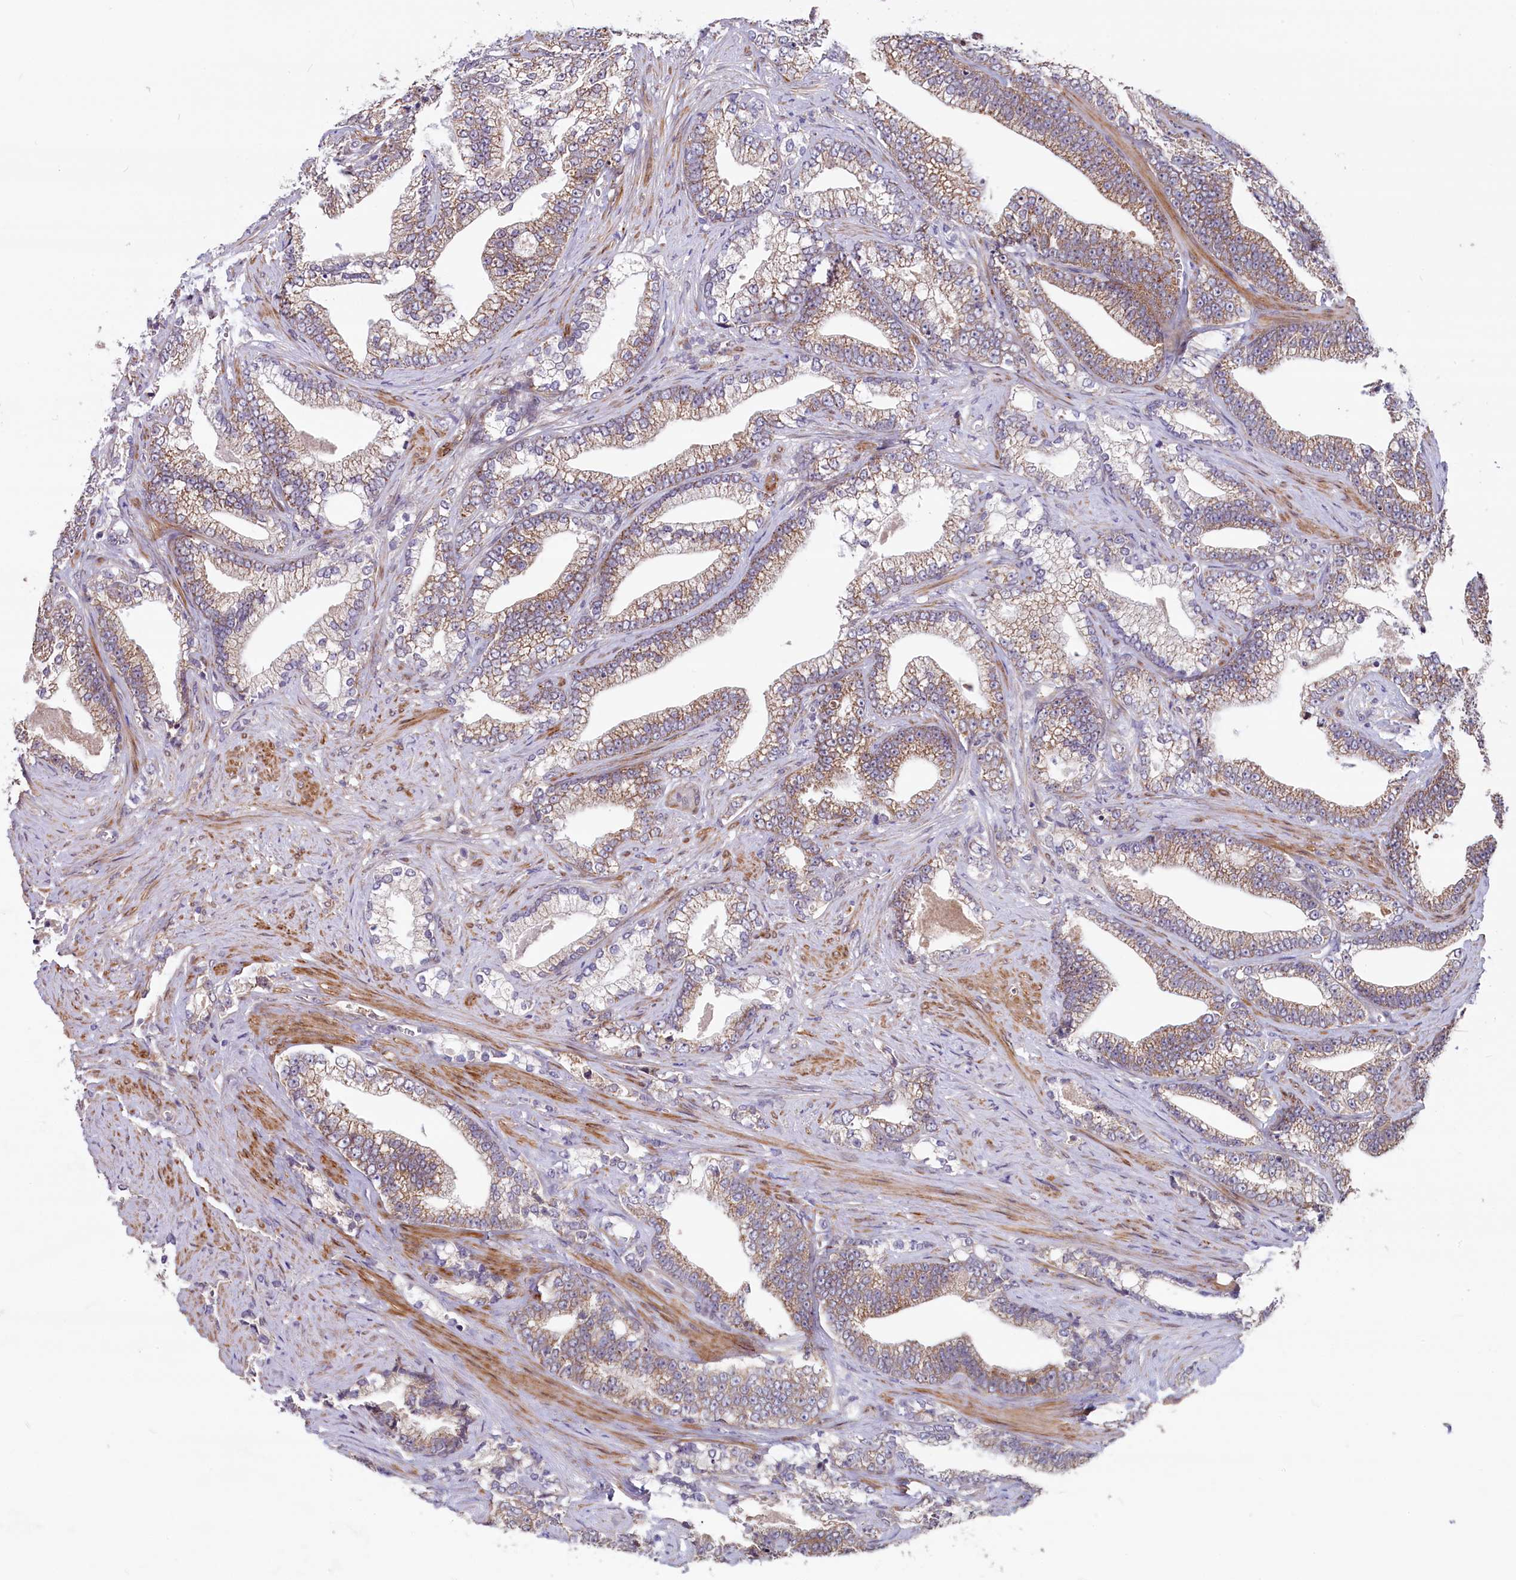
{"staining": {"intensity": "moderate", "quantity": "25%-75%", "location": "cytoplasmic/membranous"}, "tissue": "prostate cancer", "cell_type": "Tumor cells", "image_type": "cancer", "snomed": [{"axis": "morphology", "description": "Adenocarcinoma, High grade"}, {"axis": "topography", "description": "Prostate and seminal vesicle, NOS"}], "caption": "Immunohistochemistry staining of prostate cancer, which exhibits medium levels of moderate cytoplasmic/membranous expression in about 25%-75% of tumor cells indicating moderate cytoplasmic/membranous protein expression. The staining was performed using DAB (3,3'-diaminobenzidine) (brown) for protein detection and nuclei were counterstained in hematoxylin (blue).", "gene": "SLC39A6", "patient": {"sex": "male", "age": 67}}